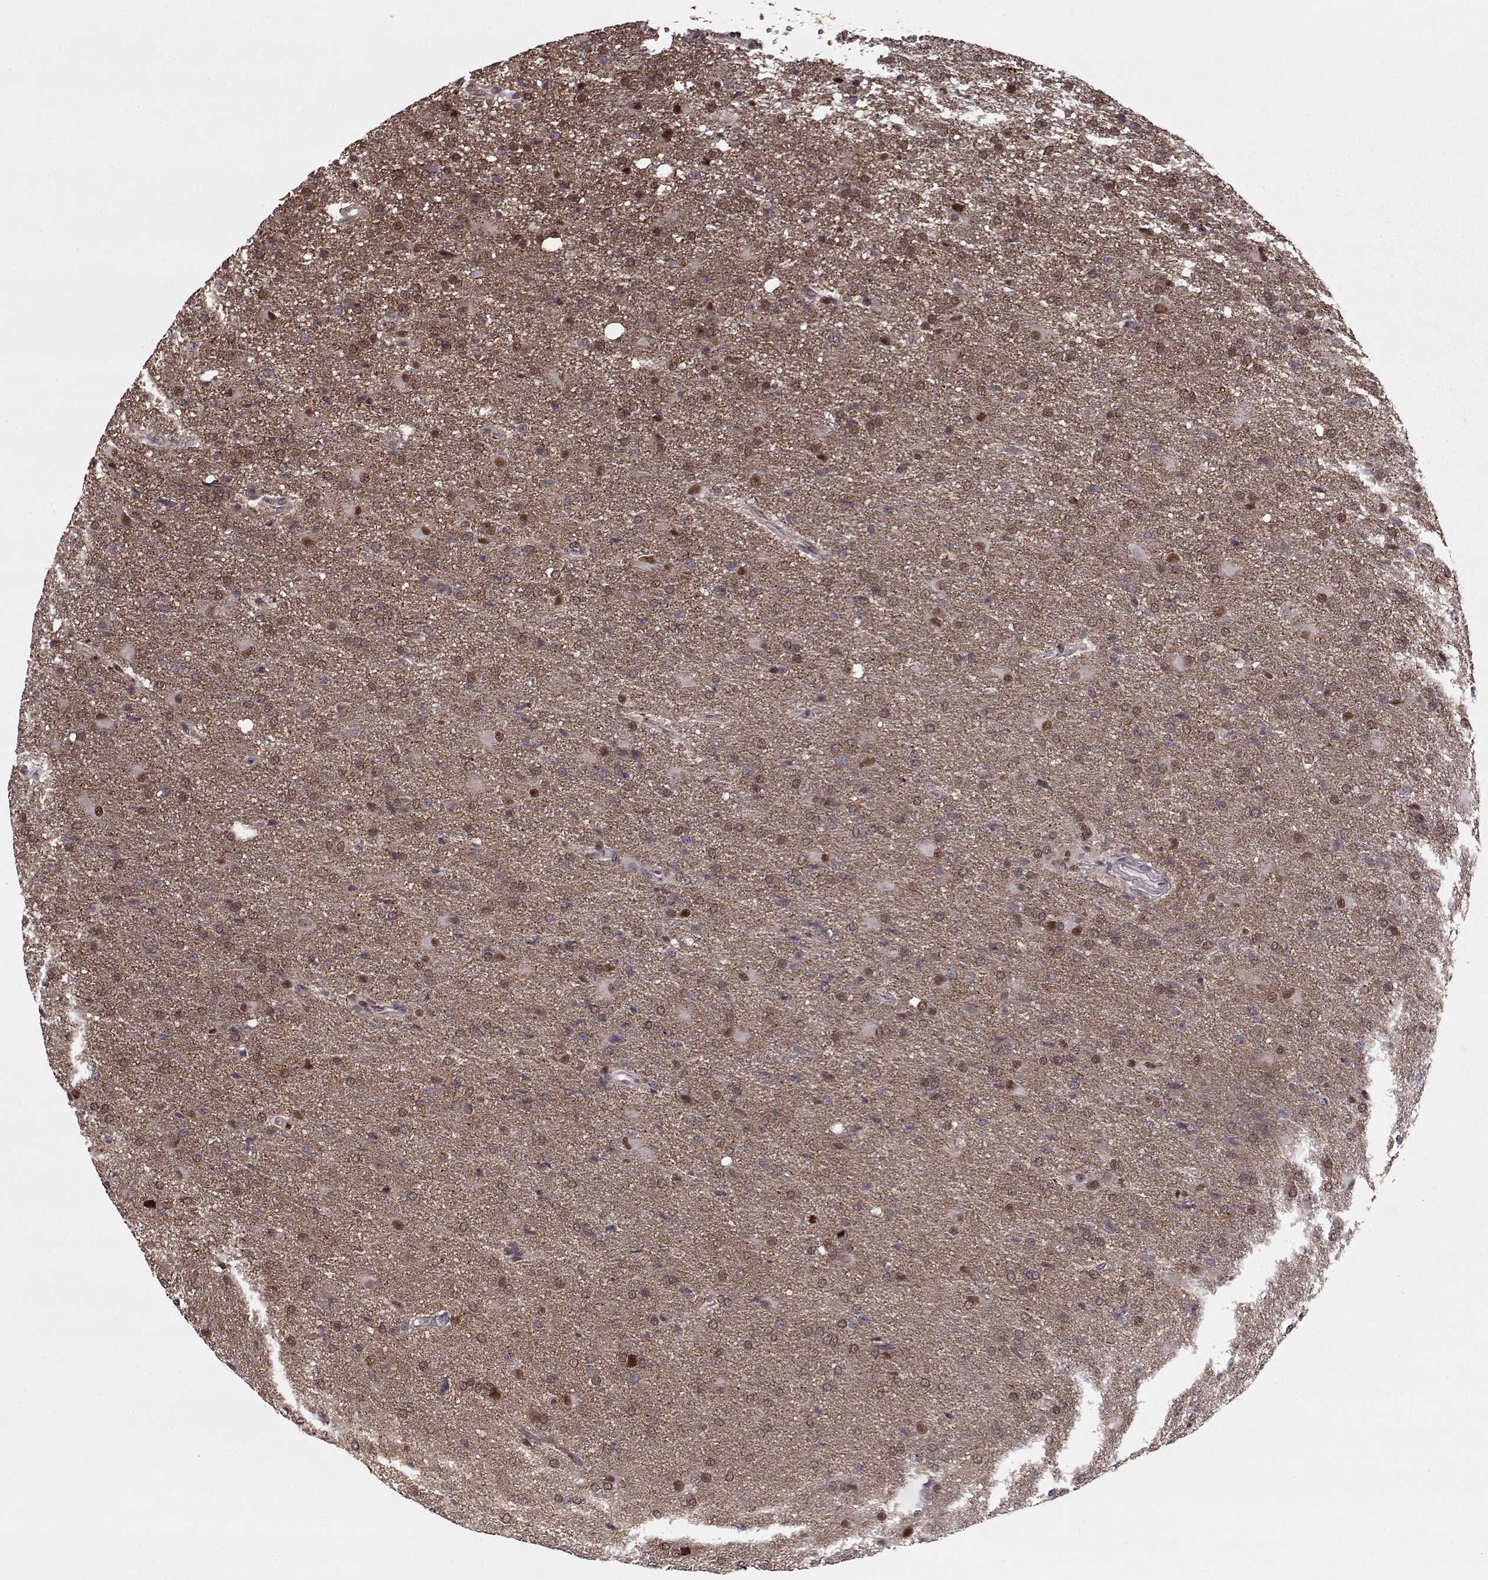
{"staining": {"intensity": "weak", "quantity": ">75%", "location": "cytoplasmic/membranous"}, "tissue": "glioma", "cell_type": "Tumor cells", "image_type": "cancer", "snomed": [{"axis": "morphology", "description": "Glioma, malignant, High grade"}, {"axis": "topography", "description": "Brain"}], "caption": "This micrograph reveals IHC staining of malignant glioma (high-grade), with low weak cytoplasmic/membranous positivity in approximately >75% of tumor cells.", "gene": "DENND4B", "patient": {"sex": "male", "age": 68}}